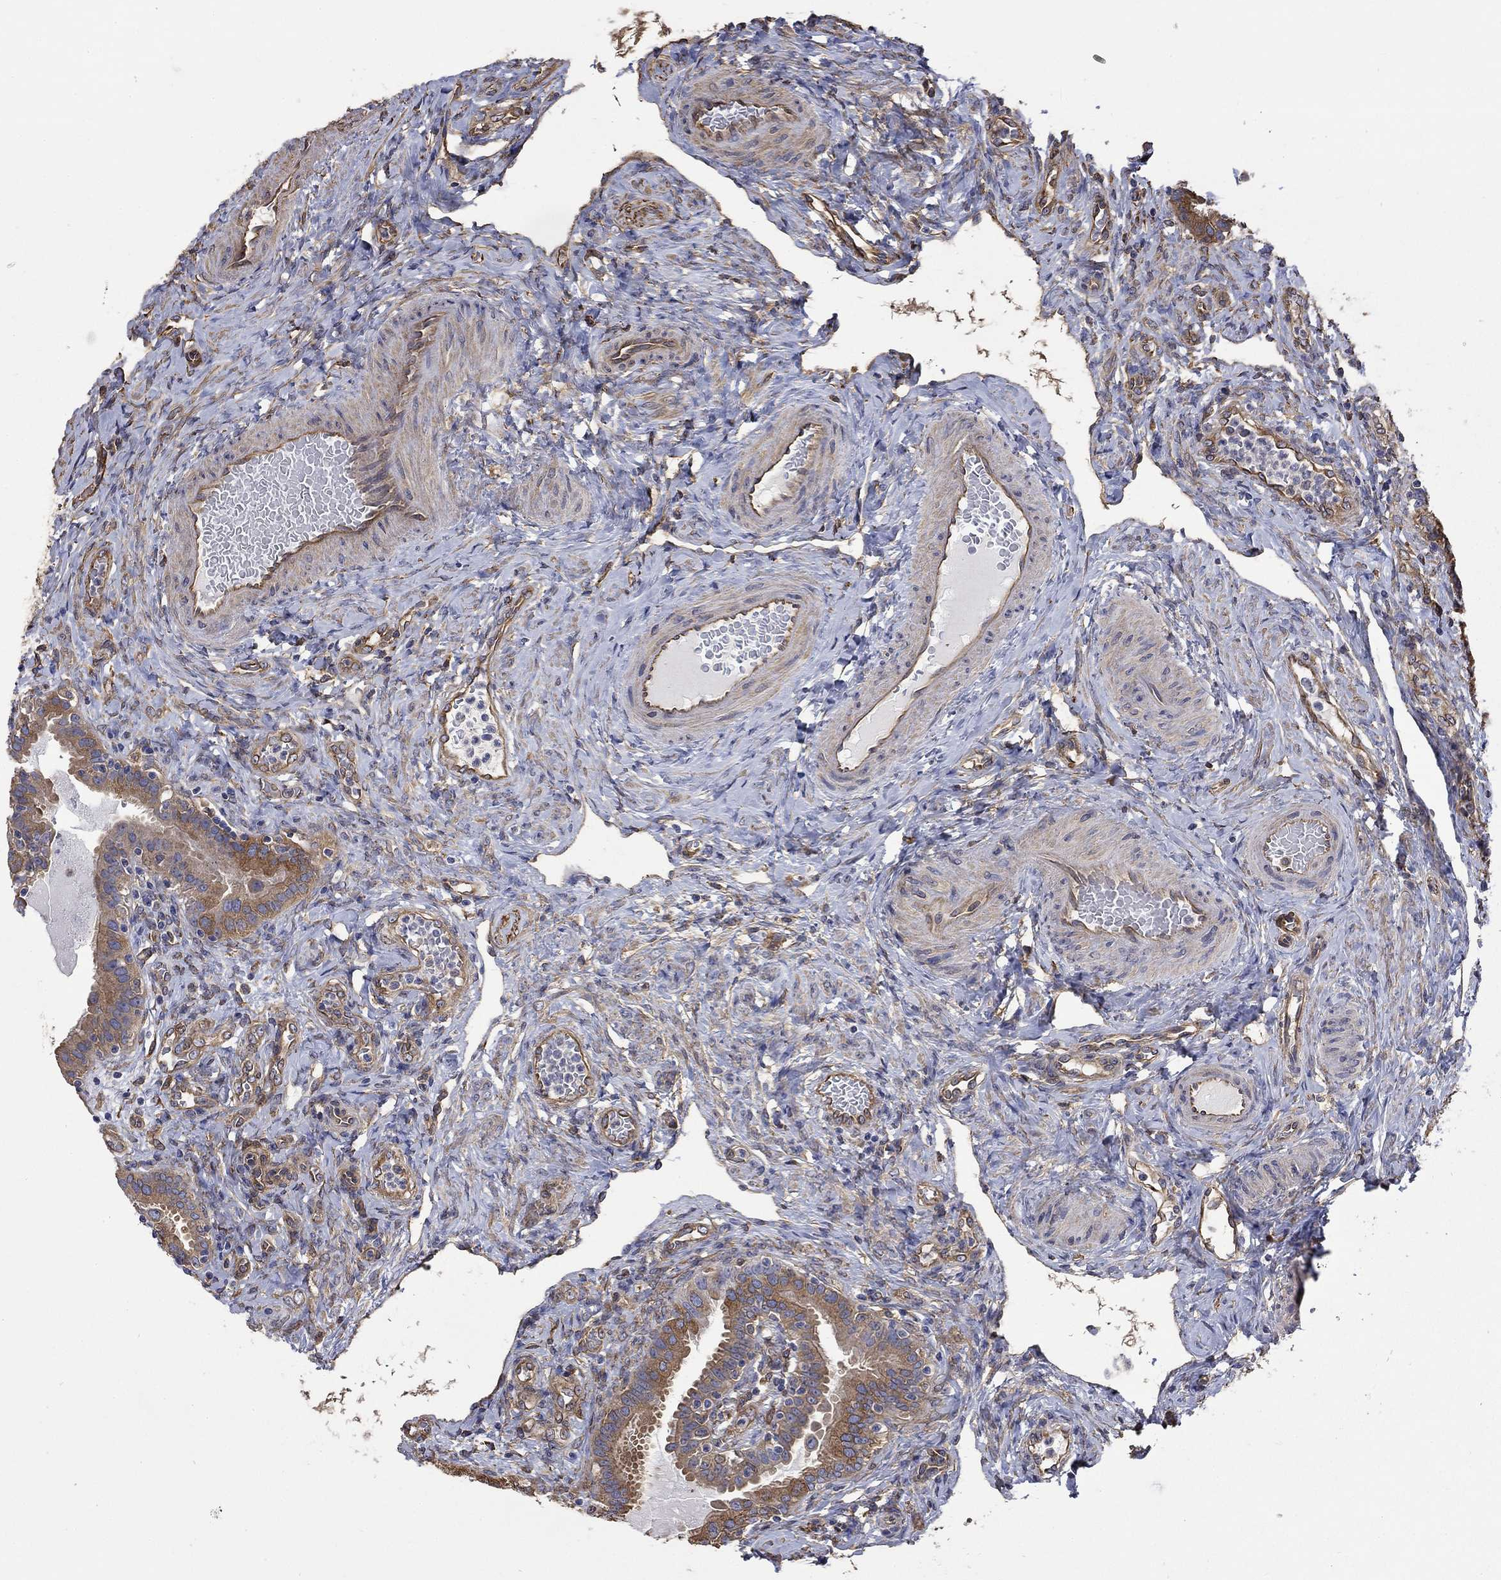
{"staining": {"intensity": "moderate", "quantity": "25%-75%", "location": "cytoplasmic/membranous"}, "tissue": "fallopian tube", "cell_type": "Glandular cells", "image_type": "normal", "snomed": [{"axis": "morphology", "description": "Normal tissue, NOS"}, {"axis": "topography", "description": "Fallopian tube"}, {"axis": "topography", "description": "Ovary"}], "caption": "A brown stain shows moderate cytoplasmic/membranous staining of a protein in glandular cells of benign fallopian tube. Ihc stains the protein of interest in brown and the nuclei are stained blue.", "gene": "DPYSL2", "patient": {"sex": "female", "age": 41}}